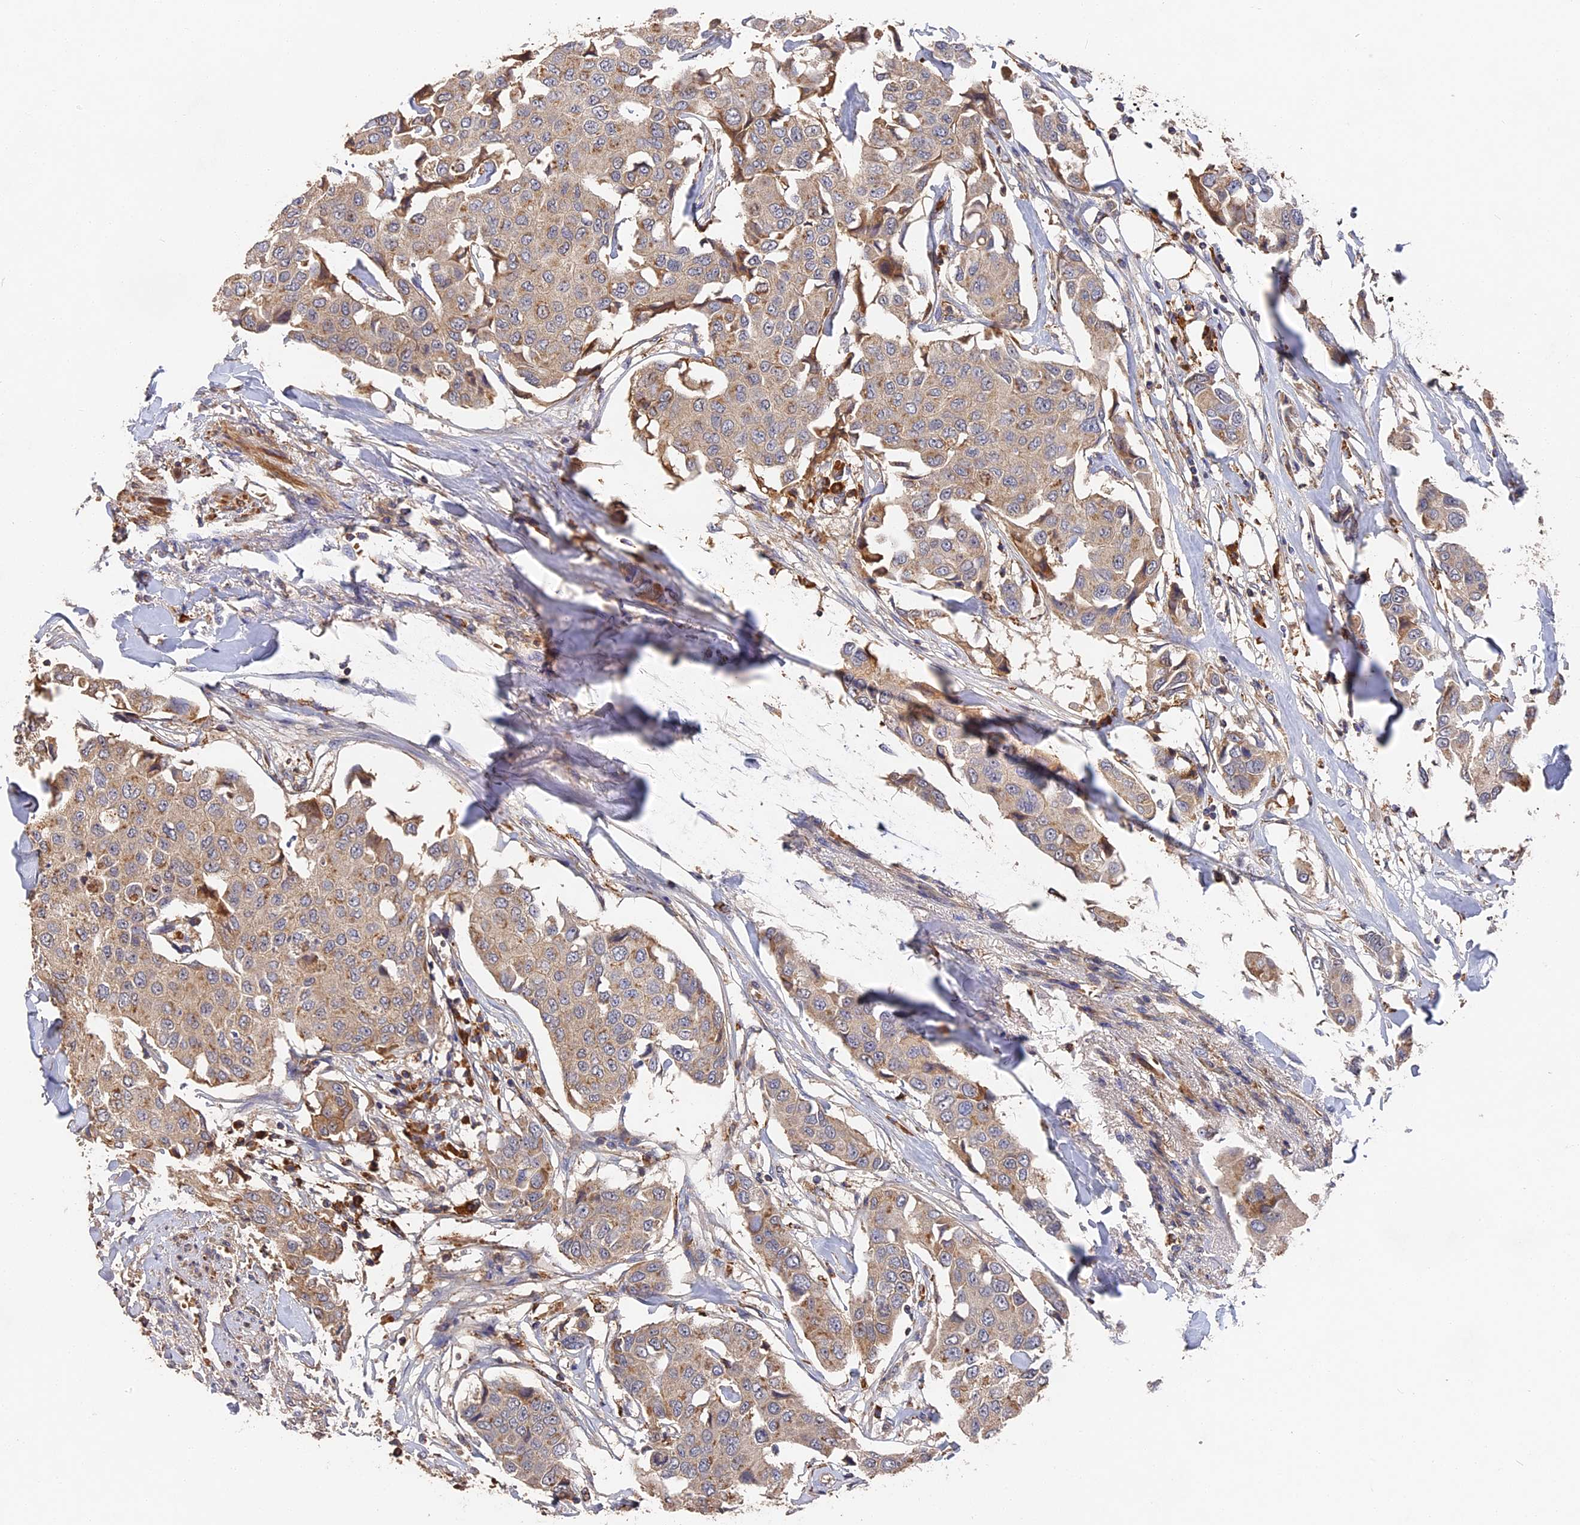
{"staining": {"intensity": "weak", "quantity": ">75%", "location": "cytoplasmic/membranous"}, "tissue": "breast cancer", "cell_type": "Tumor cells", "image_type": "cancer", "snomed": [{"axis": "morphology", "description": "Duct carcinoma"}, {"axis": "topography", "description": "Breast"}], "caption": "Protein staining displays weak cytoplasmic/membranous staining in about >75% of tumor cells in breast intraductal carcinoma. (DAB IHC with brightfield microscopy, high magnification).", "gene": "DHRS11", "patient": {"sex": "female", "age": 80}}